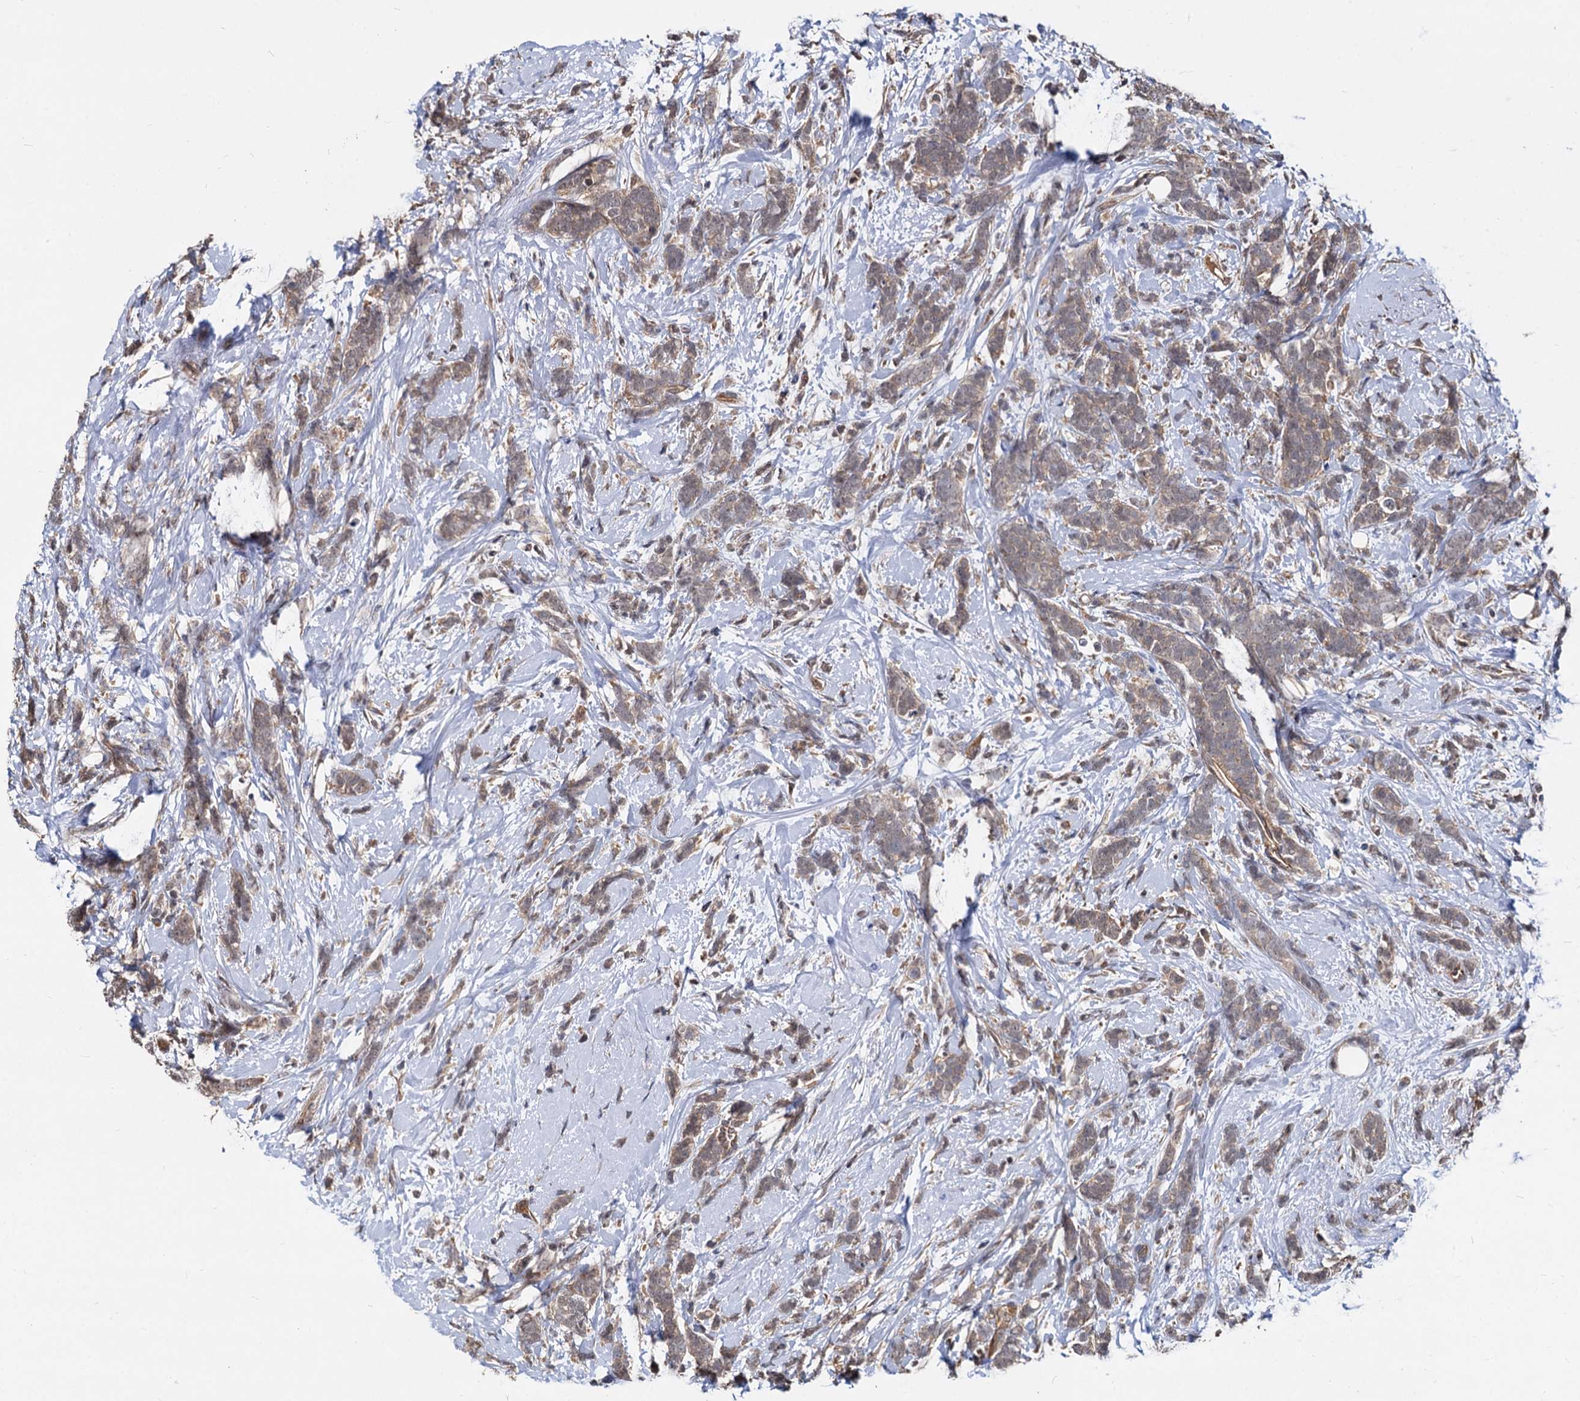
{"staining": {"intensity": "weak", "quantity": ">75%", "location": "cytoplasmic/membranous"}, "tissue": "breast cancer", "cell_type": "Tumor cells", "image_type": "cancer", "snomed": [{"axis": "morphology", "description": "Lobular carcinoma"}, {"axis": "topography", "description": "Breast"}], "caption": "A brown stain shows weak cytoplasmic/membranous expression of a protein in human breast cancer (lobular carcinoma) tumor cells. (DAB (3,3'-diaminobenzidine) IHC with brightfield microscopy, high magnification).", "gene": "PSMD4", "patient": {"sex": "female", "age": 58}}